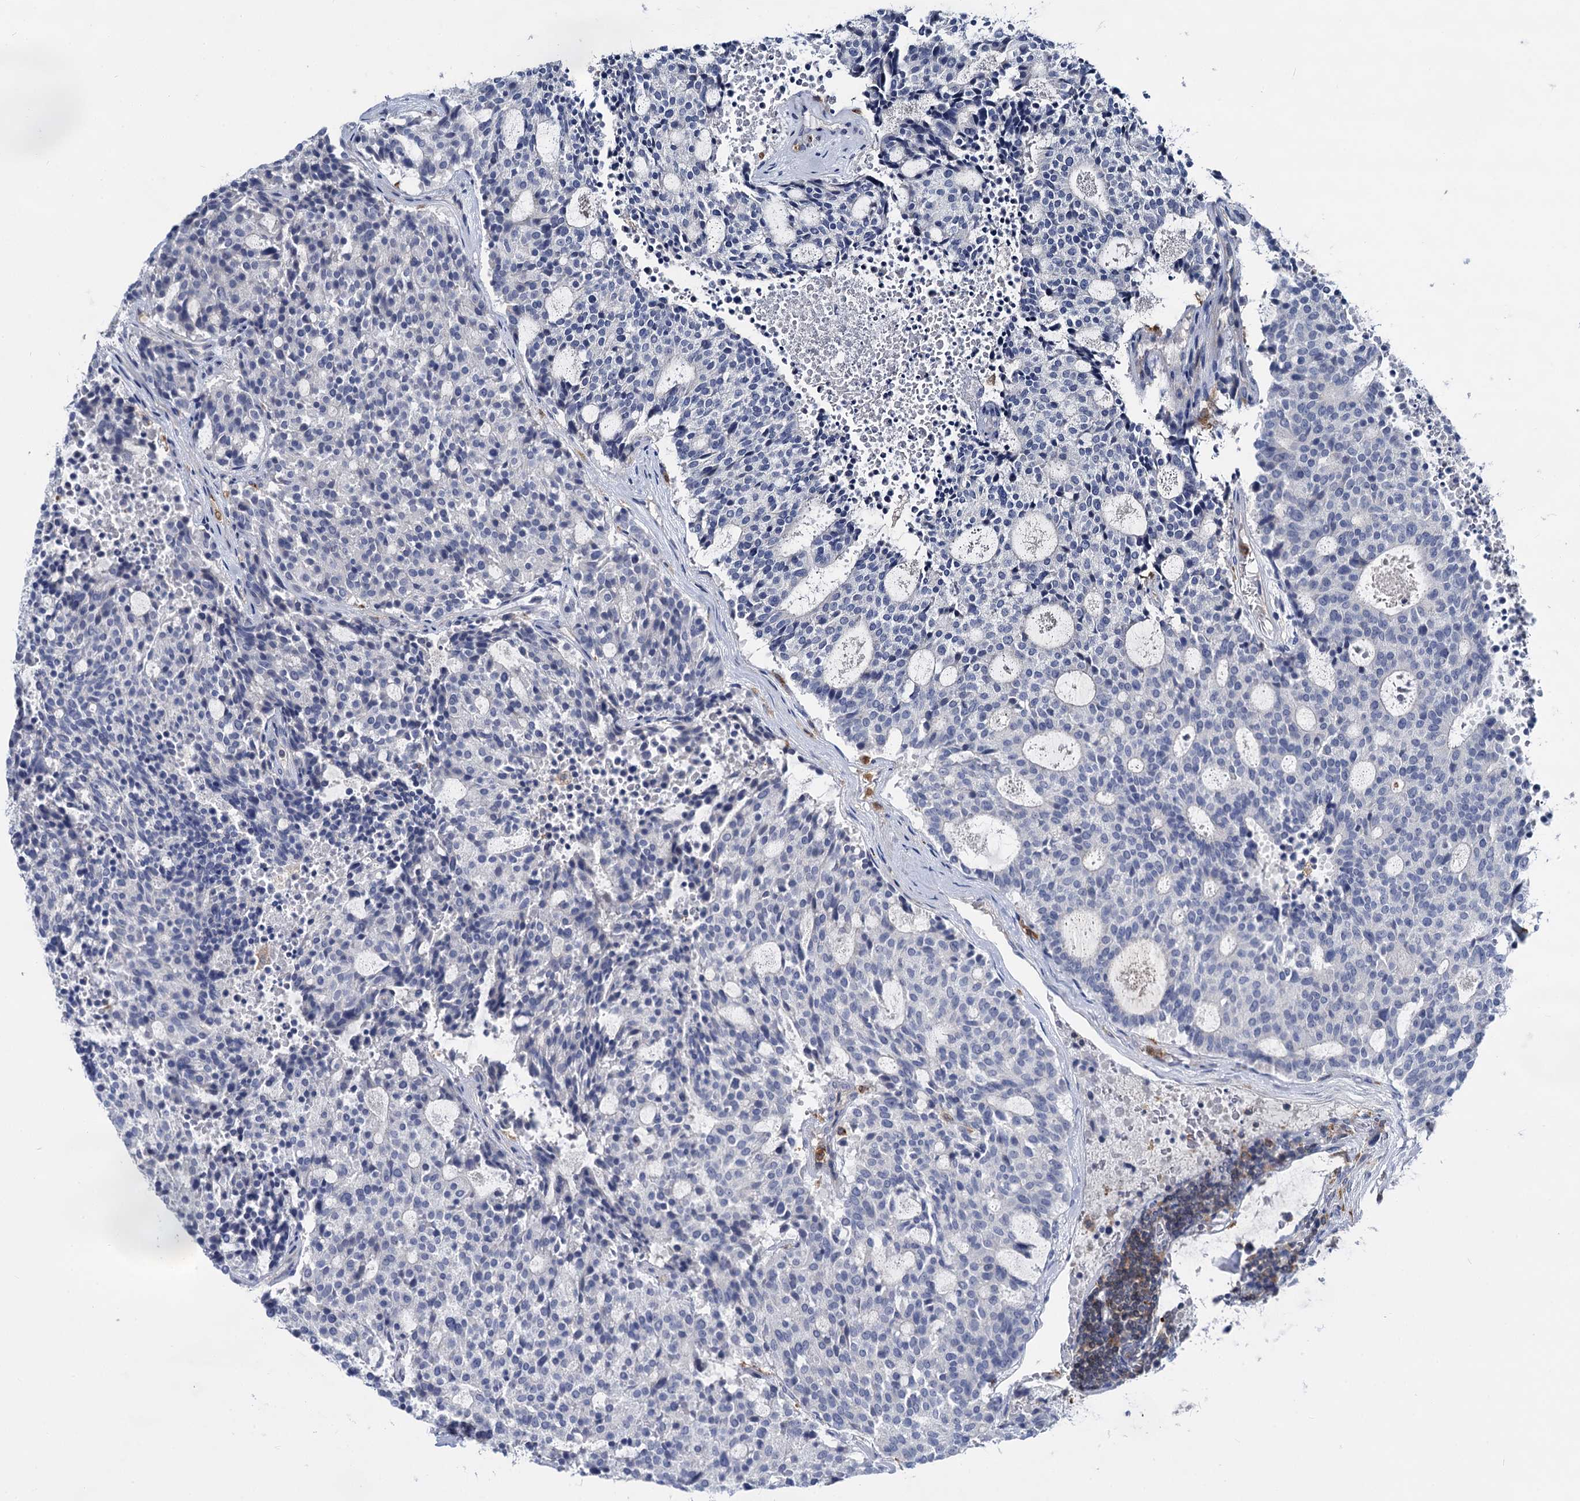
{"staining": {"intensity": "negative", "quantity": "none", "location": "none"}, "tissue": "carcinoid", "cell_type": "Tumor cells", "image_type": "cancer", "snomed": [{"axis": "morphology", "description": "Carcinoid, malignant, NOS"}, {"axis": "topography", "description": "Pancreas"}], "caption": "Immunohistochemistry (IHC) micrograph of neoplastic tissue: human carcinoid (malignant) stained with DAB demonstrates no significant protein positivity in tumor cells.", "gene": "RHOG", "patient": {"sex": "female", "age": 54}}